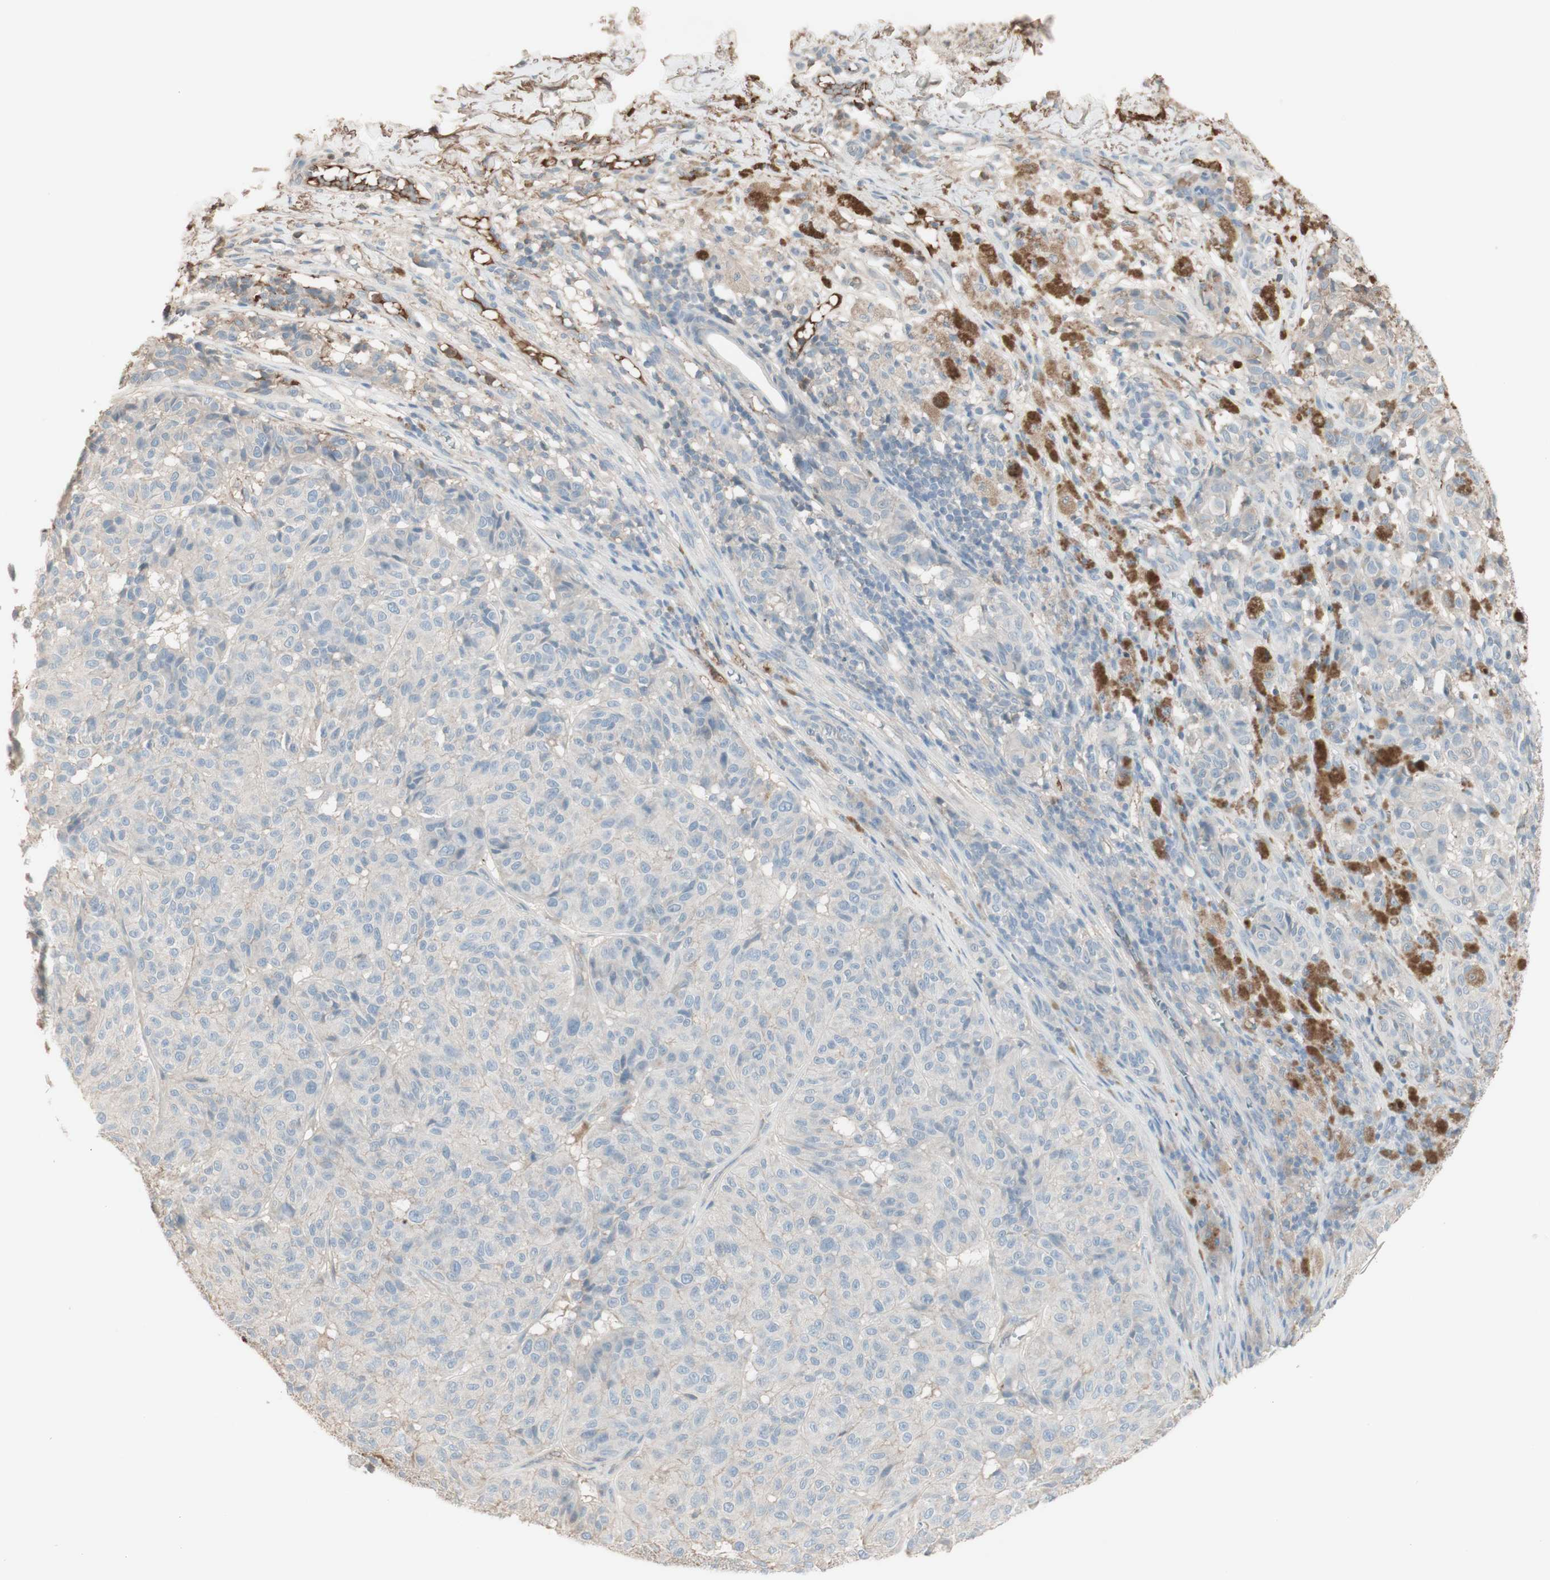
{"staining": {"intensity": "negative", "quantity": "none", "location": "none"}, "tissue": "melanoma", "cell_type": "Tumor cells", "image_type": "cancer", "snomed": [{"axis": "morphology", "description": "Malignant melanoma, NOS"}, {"axis": "topography", "description": "Skin"}], "caption": "A high-resolution histopathology image shows immunohistochemistry (IHC) staining of melanoma, which reveals no significant expression in tumor cells. The staining was performed using DAB (3,3'-diaminobenzidine) to visualize the protein expression in brown, while the nuclei were stained in blue with hematoxylin (Magnification: 20x).", "gene": "IFNG", "patient": {"sex": "female", "age": 46}}